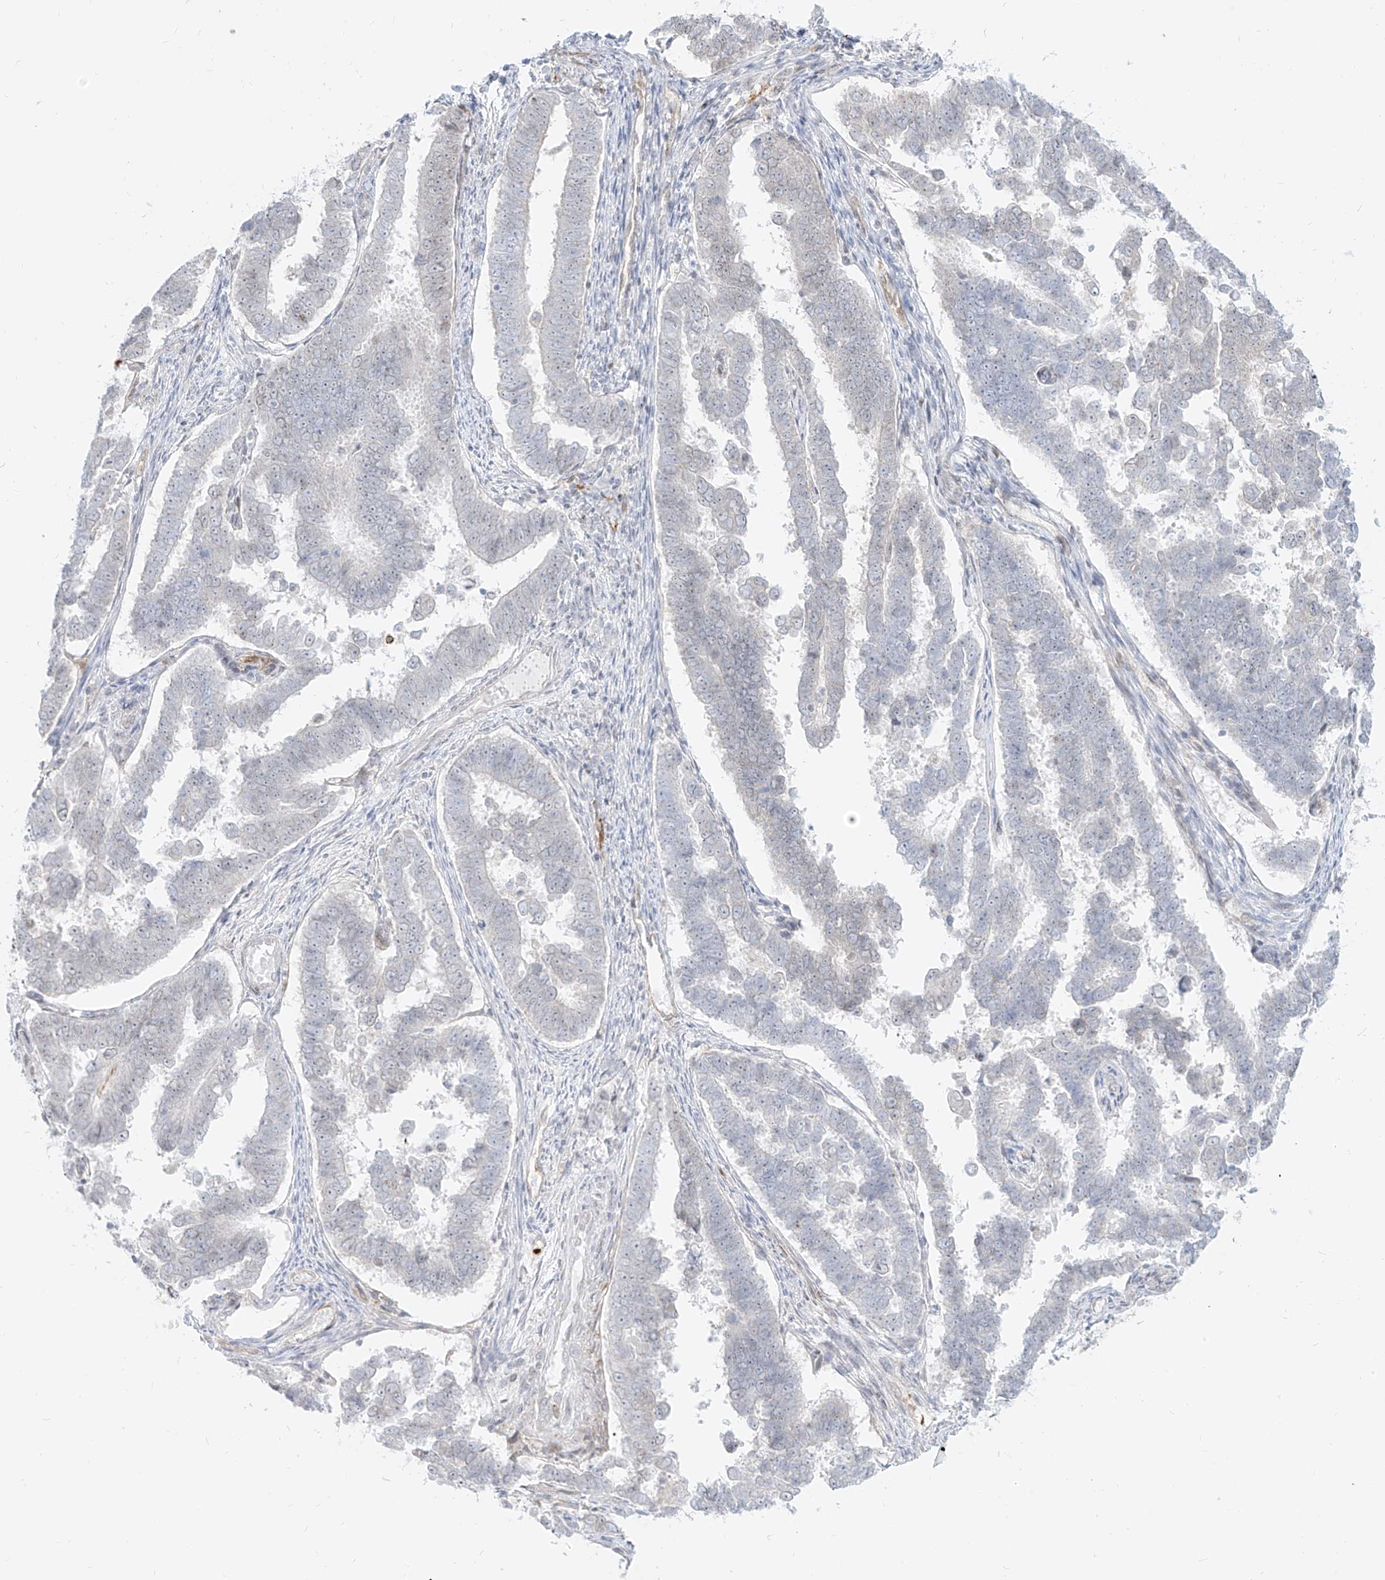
{"staining": {"intensity": "negative", "quantity": "none", "location": "none"}, "tissue": "endometrial cancer", "cell_type": "Tumor cells", "image_type": "cancer", "snomed": [{"axis": "morphology", "description": "Adenocarcinoma, NOS"}, {"axis": "topography", "description": "Endometrium"}], "caption": "Micrograph shows no protein positivity in tumor cells of endometrial cancer (adenocarcinoma) tissue.", "gene": "NHSL1", "patient": {"sex": "female", "age": 75}}